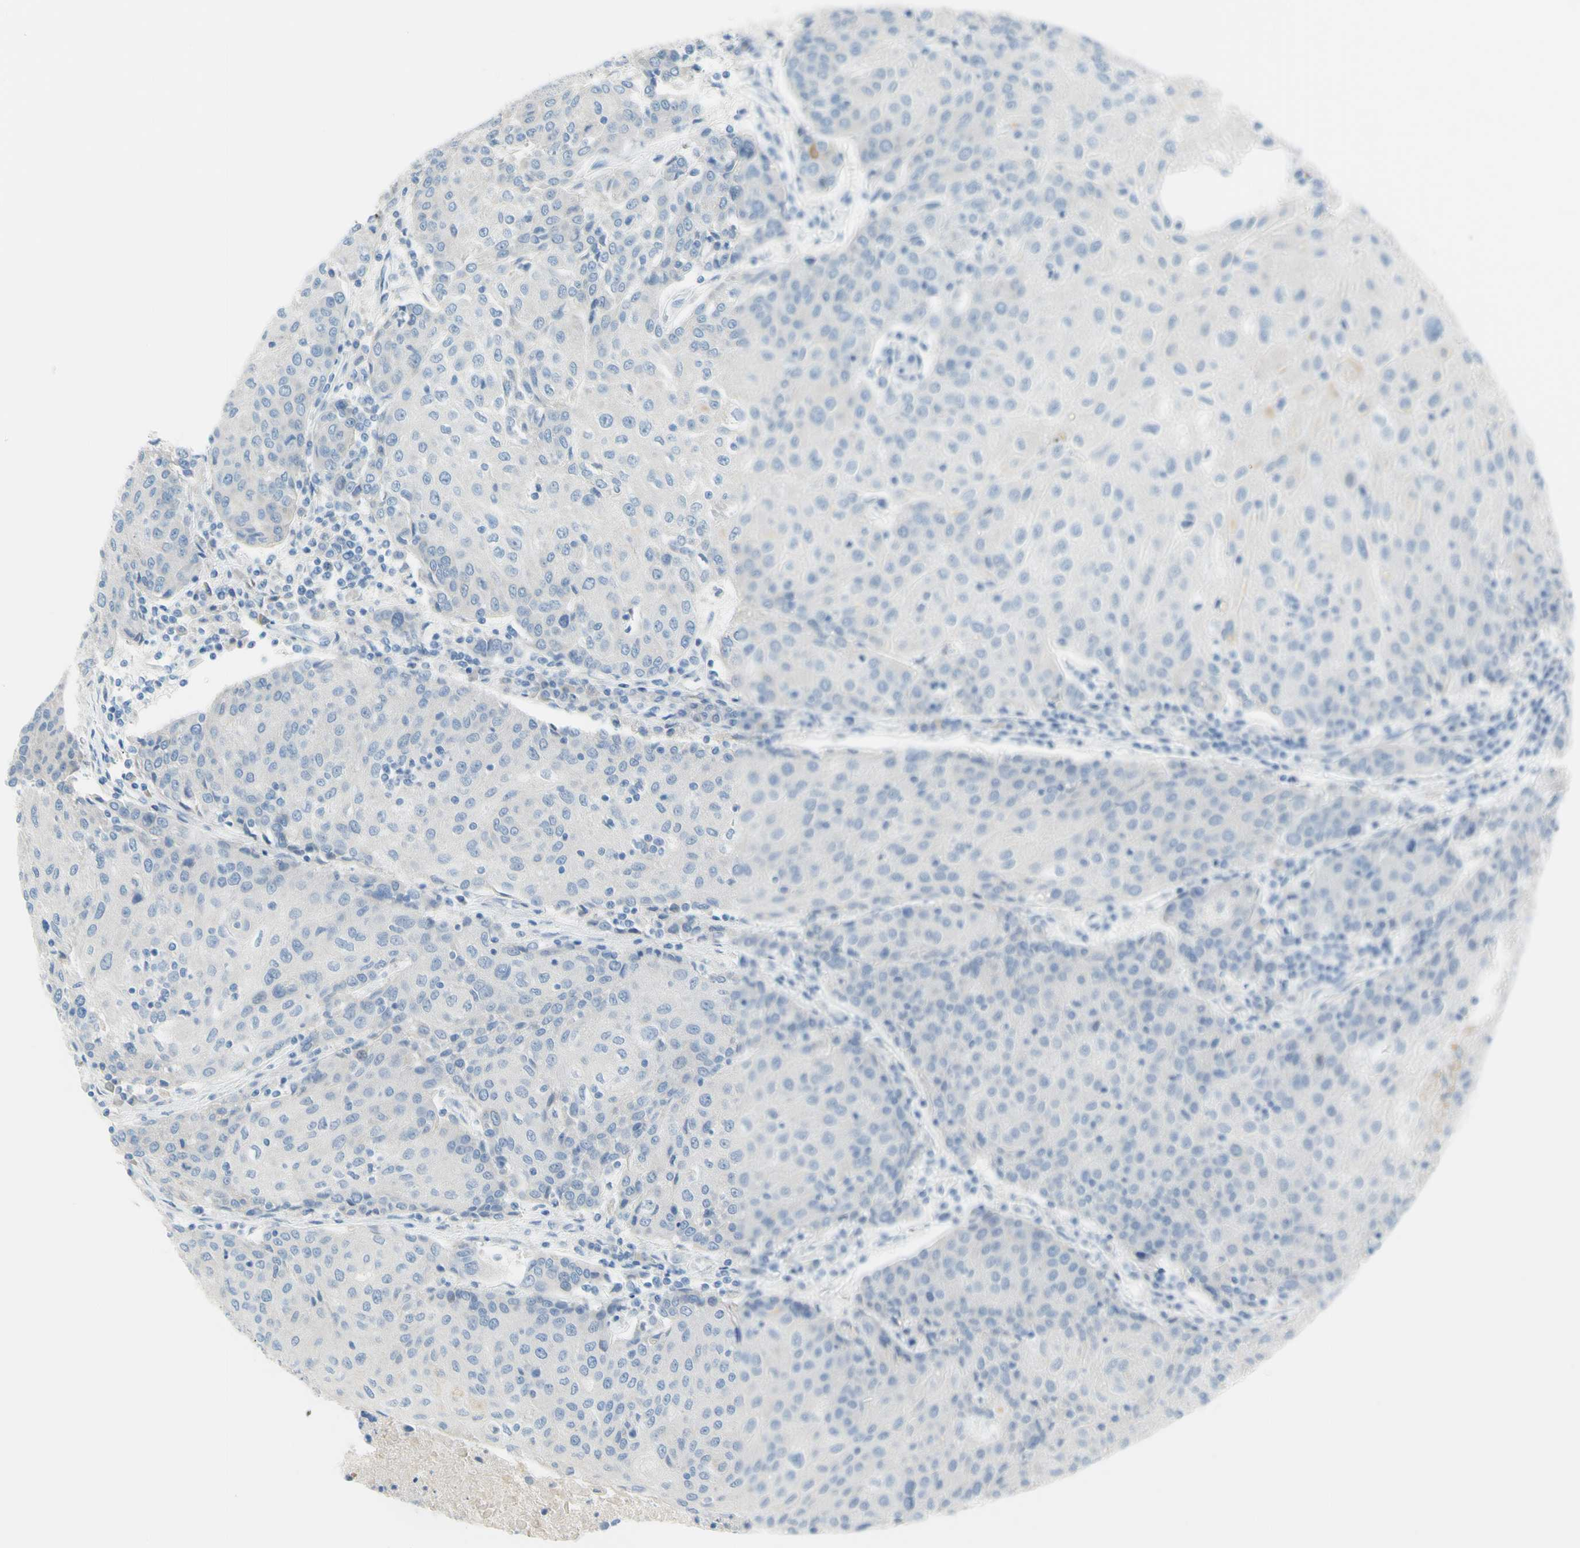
{"staining": {"intensity": "negative", "quantity": "none", "location": "none"}, "tissue": "urothelial cancer", "cell_type": "Tumor cells", "image_type": "cancer", "snomed": [{"axis": "morphology", "description": "Urothelial carcinoma, High grade"}, {"axis": "topography", "description": "Urinary bladder"}], "caption": "An image of urothelial cancer stained for a protein shows no brown staining in tumor cells.", "gene": "SLC1A2", "patient": {"sex": "female", "age": 85}}